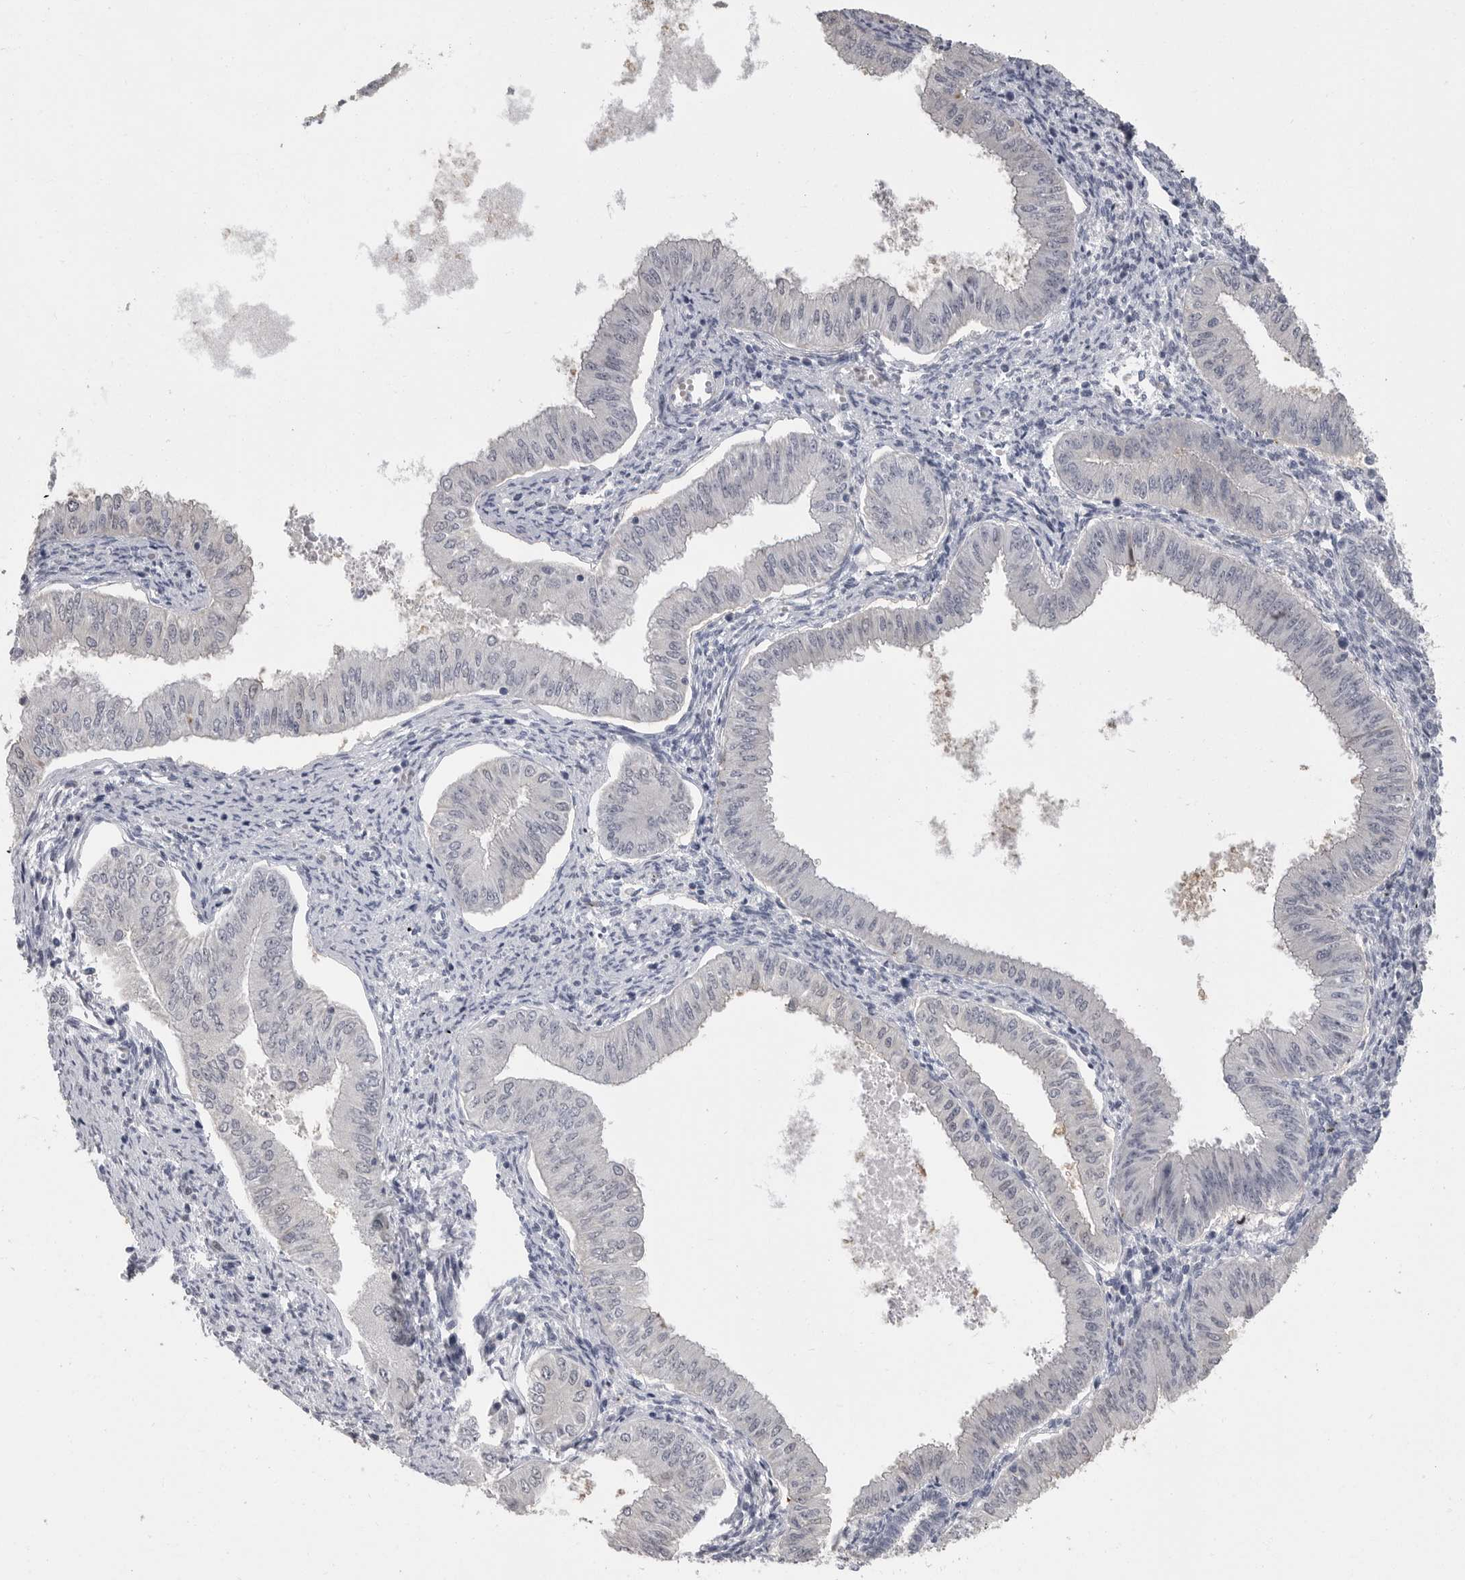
{"staining": {"intensity": "negative", "quantity": "none", "location": "none"}, "tissue": "endometrial cancer", "cell_type": "Tumor cells", "image_type": "cancer", "snomed": [{"axis": "morphology", "description": "Normal tissue, NOS"}, {"axis": "morphology", "description": "Adenocarcinoma, NOS"}, {"axis": "topography", "description": "Endometrium"}], "caption": "Tumor cells are negative for protein expression in human endometrial cancer (adenocarcinoma).", "gene": "PLEKHF1", "patient": {"sex": "female", "age": 53}}